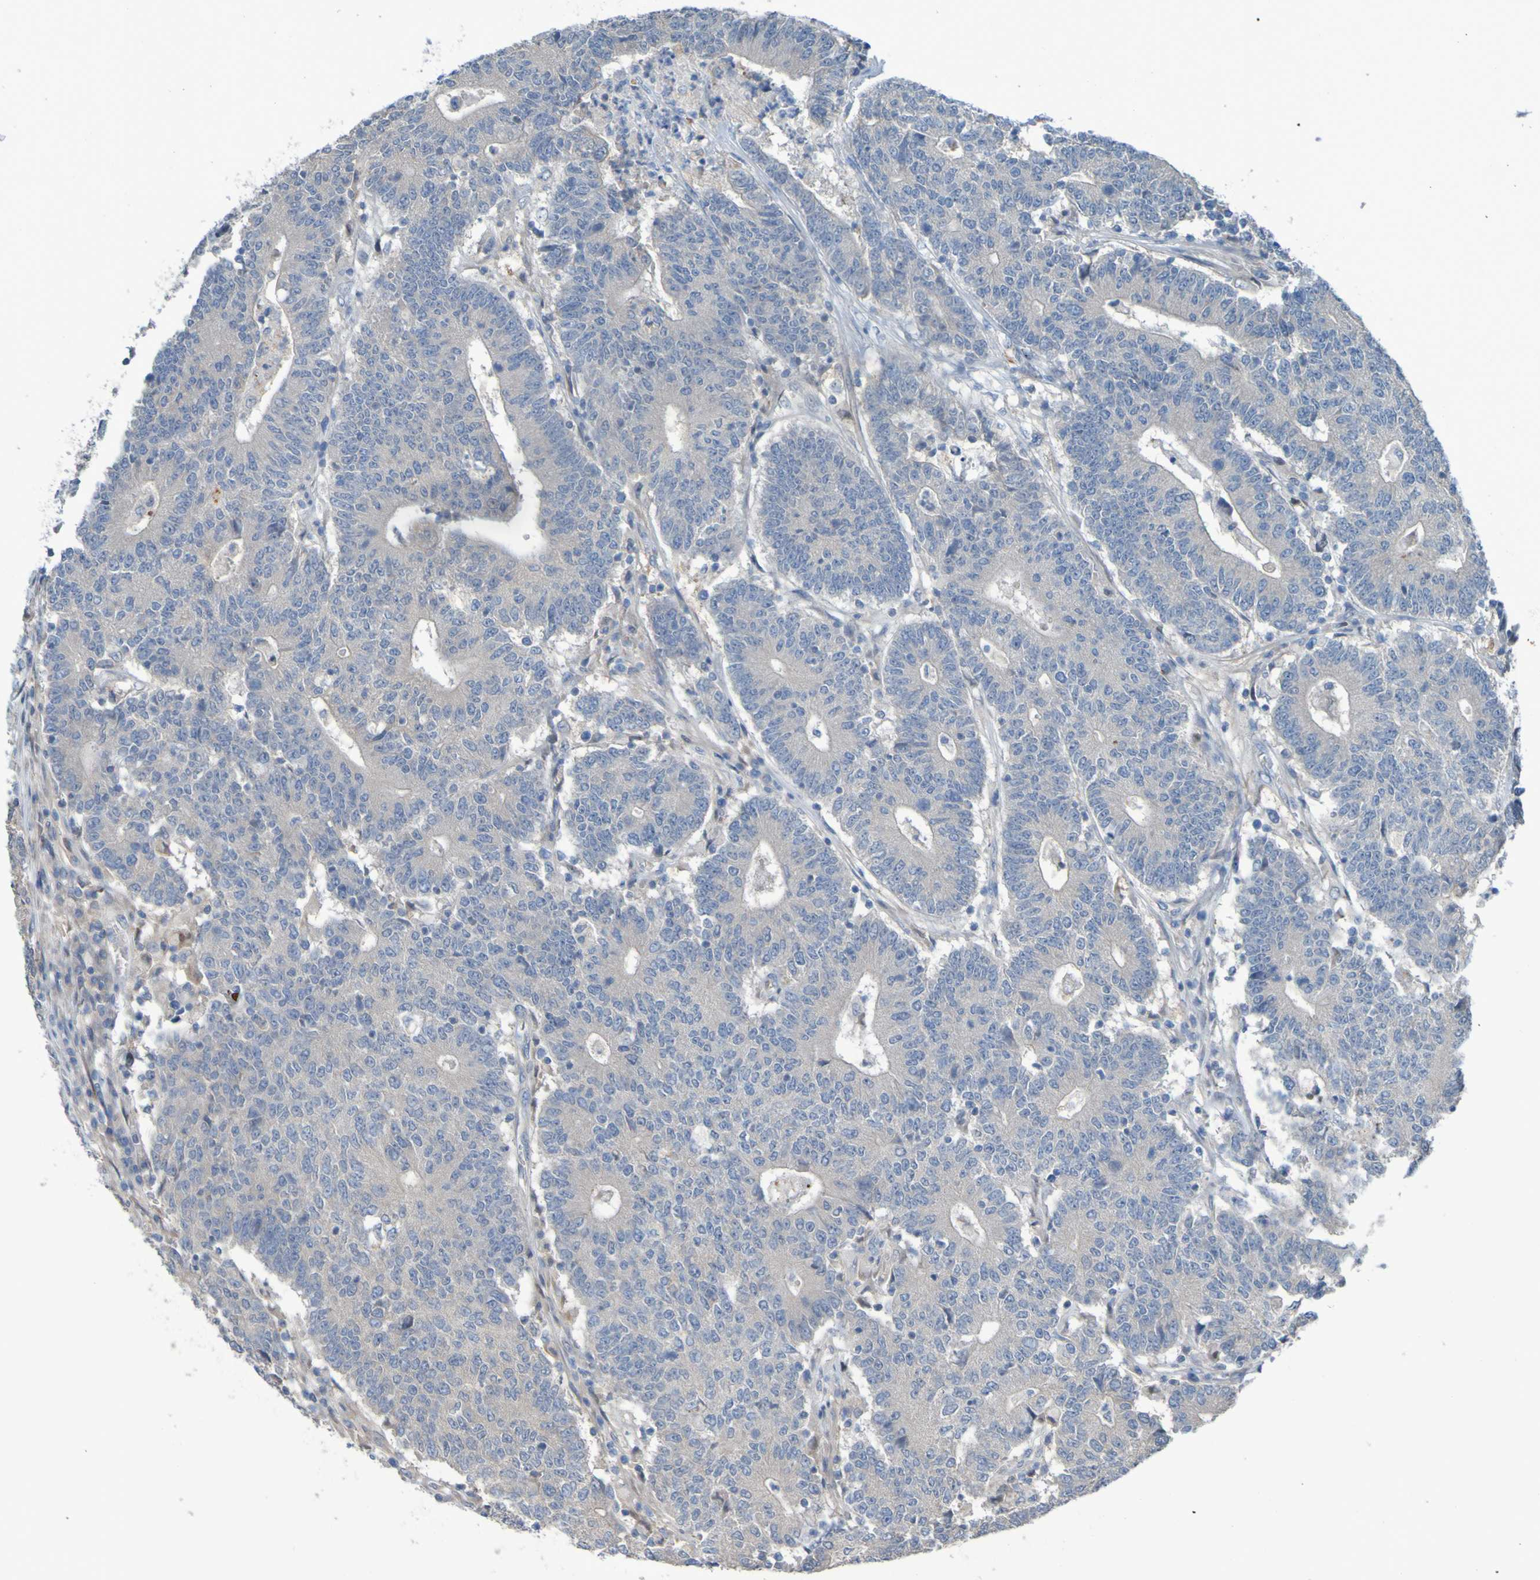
{"staining": {"intensity": "weak", "quantity": "<25%", "location": "cytoplasmic/membranous"}, "tissue": "colorectal cancer", "cell_type": "Tumor cells", "image_type": "cancer", "snomed": [{"axis": "morphology", "description": "Normal tissue, NOS"}, {"axis": "morphology", "description": "Adenocarcinoma, NOS"}, {"axis": "topography", "description": "Colon"}], "caption": "IHC micrograph of colorectal cancer (adenocarcinoma) stained for a protein (brown), which displays no staining in tumor cells.", "gene": "NPRL3", "patient": {"sex": "female", "age": 75}}